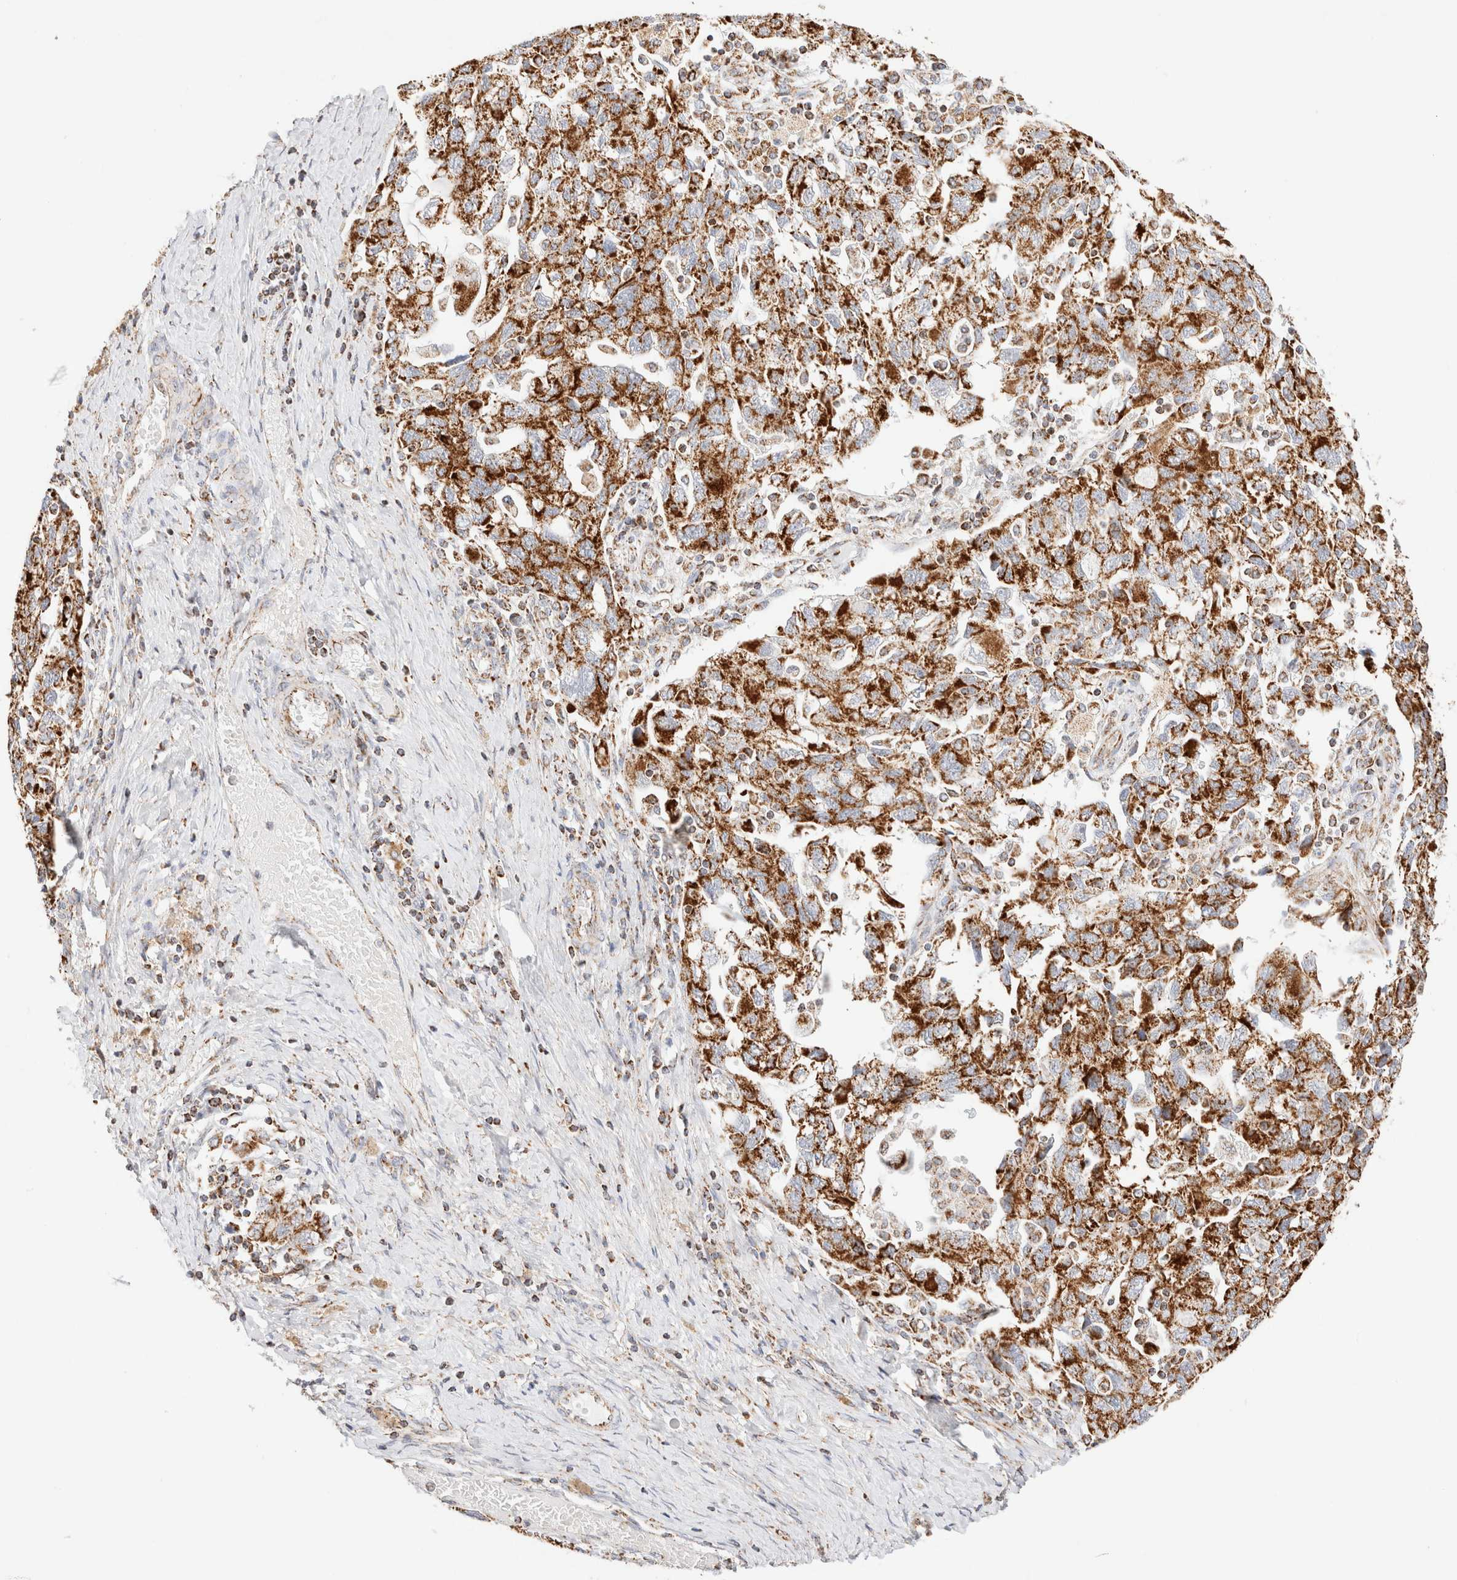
{"staining": {"intensity": "strong", "quantity": ">75%", "location": "cytoplasmic/membranous"}, "tissue": "ovarian cancer", "cell_type": "Tumor cells", "image_type": "cancer", "snomed": [{"axis": "morphology", "description": "Carcinoma, NOS"}, {"axis": "morphology", "description": "Cystadenocarcinoma, serous, NOS"}, {"axis": "topography", "description": "Ovary"}], "caption": "An IHC photomicrograph of neoplastic tissue is shown. Protein staining in brown highlights strong cytoplasmic/membranous positivity in ovarian cancer (serous cystadenocarcinoma) within tumor cells. The staining was performed using DAB to visualize the protein expression in brown, while the nuclei were stained in blue with hematoxylin (Magnification: 20x).", "gene": "PHB2", "patient": {"sex": "female", "age": 69}}